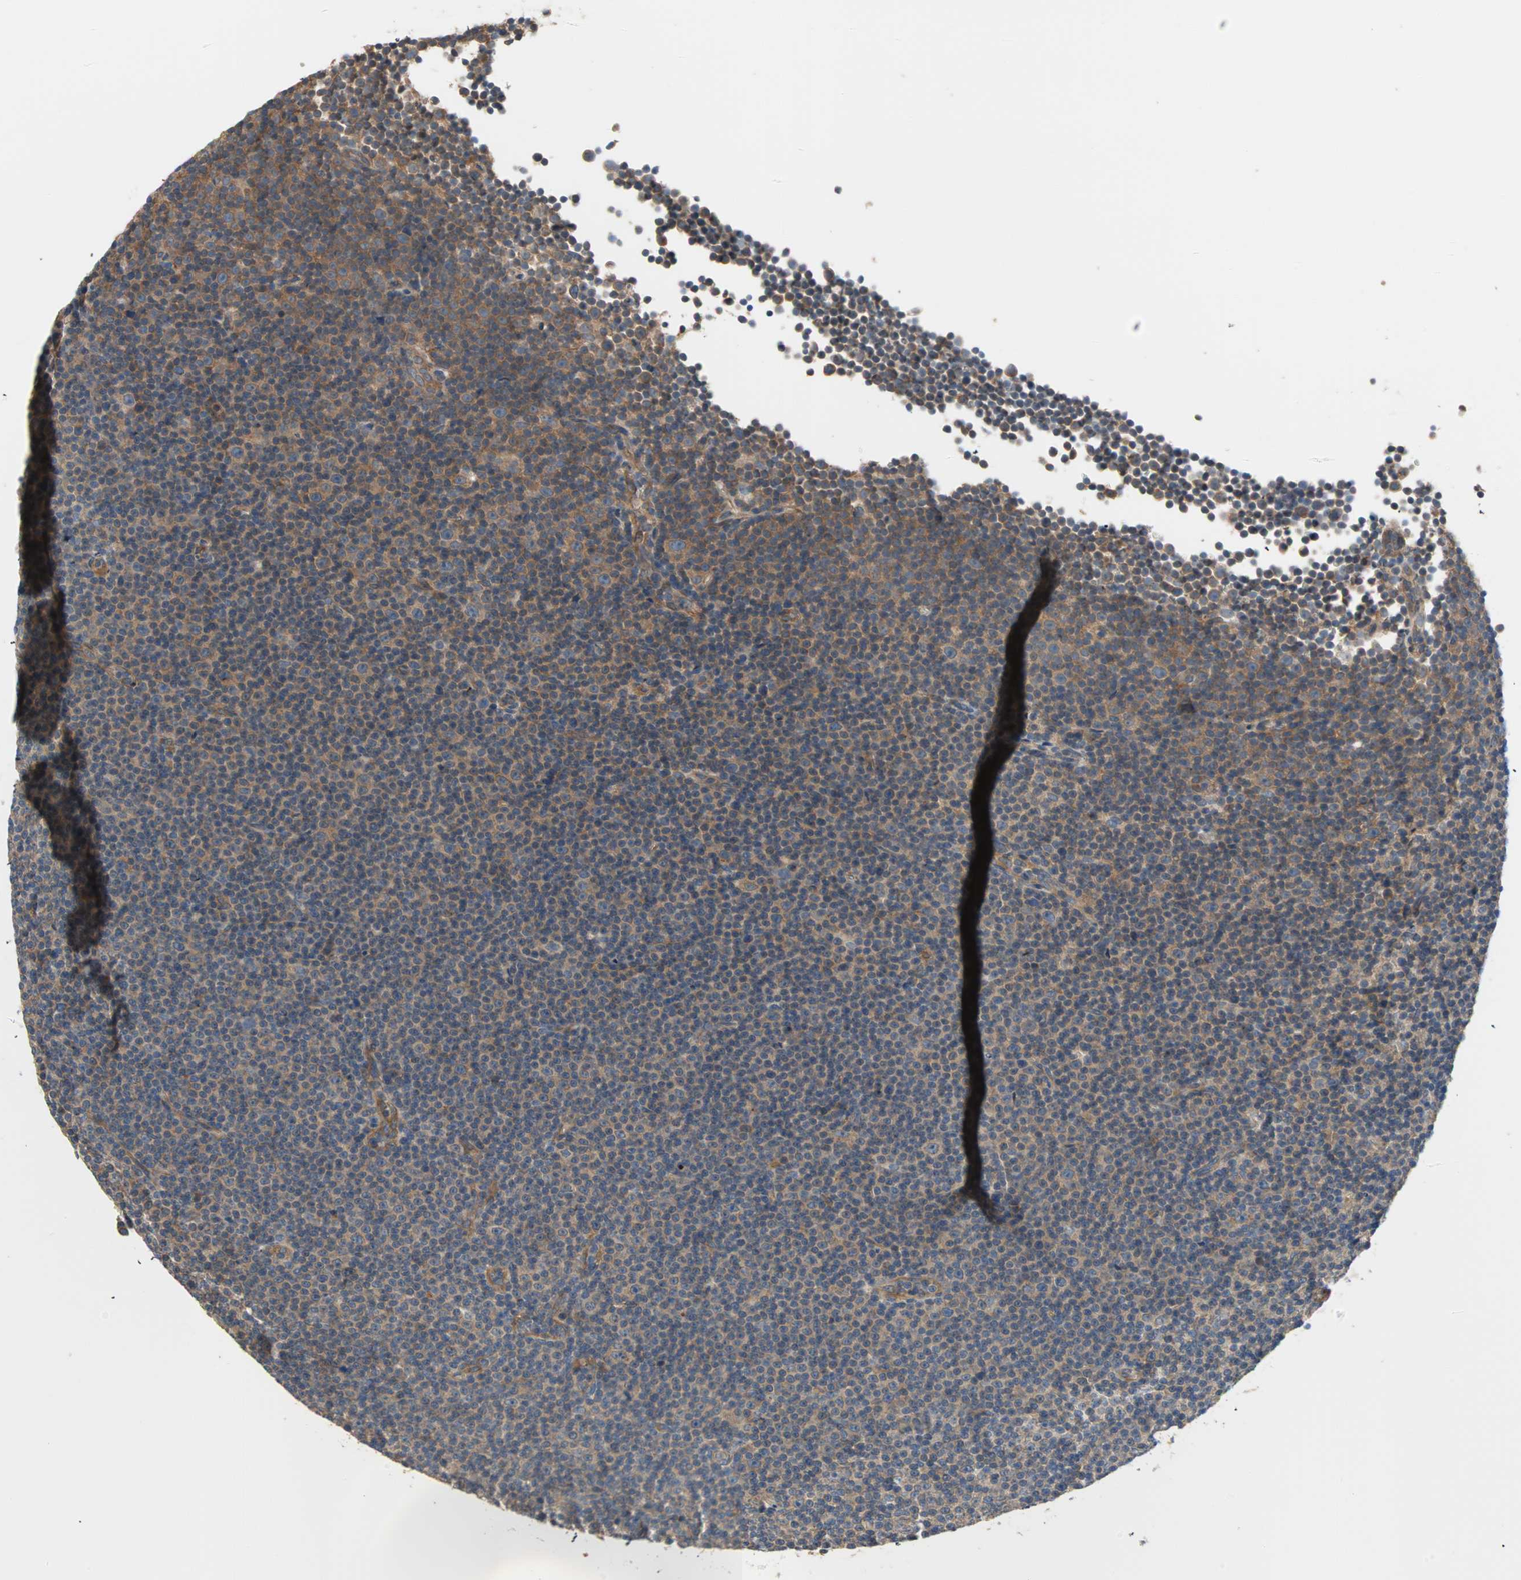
{"staining": {"intensity": "weak", "quantity": "25%-75%", "location": "cytoplasmic/membranous"}, "tissue": "lymphoma", "cell_type": "Tumor cells", "image_type": "cancer", "snomed": [{"axis": "morphology", "description": "Malignant lymphoma, non-Hodgkin's type, Low grade"}, {"axis": "topography", "description": "Lymph node"}], "caption": "Protein staining shows weak cytoplasmic/membranous positivity in approximately 25%-75% of tumor cells in lymphoma.", "gene": "PDE8A", "patient": {"sex": "female", "age": 67}}